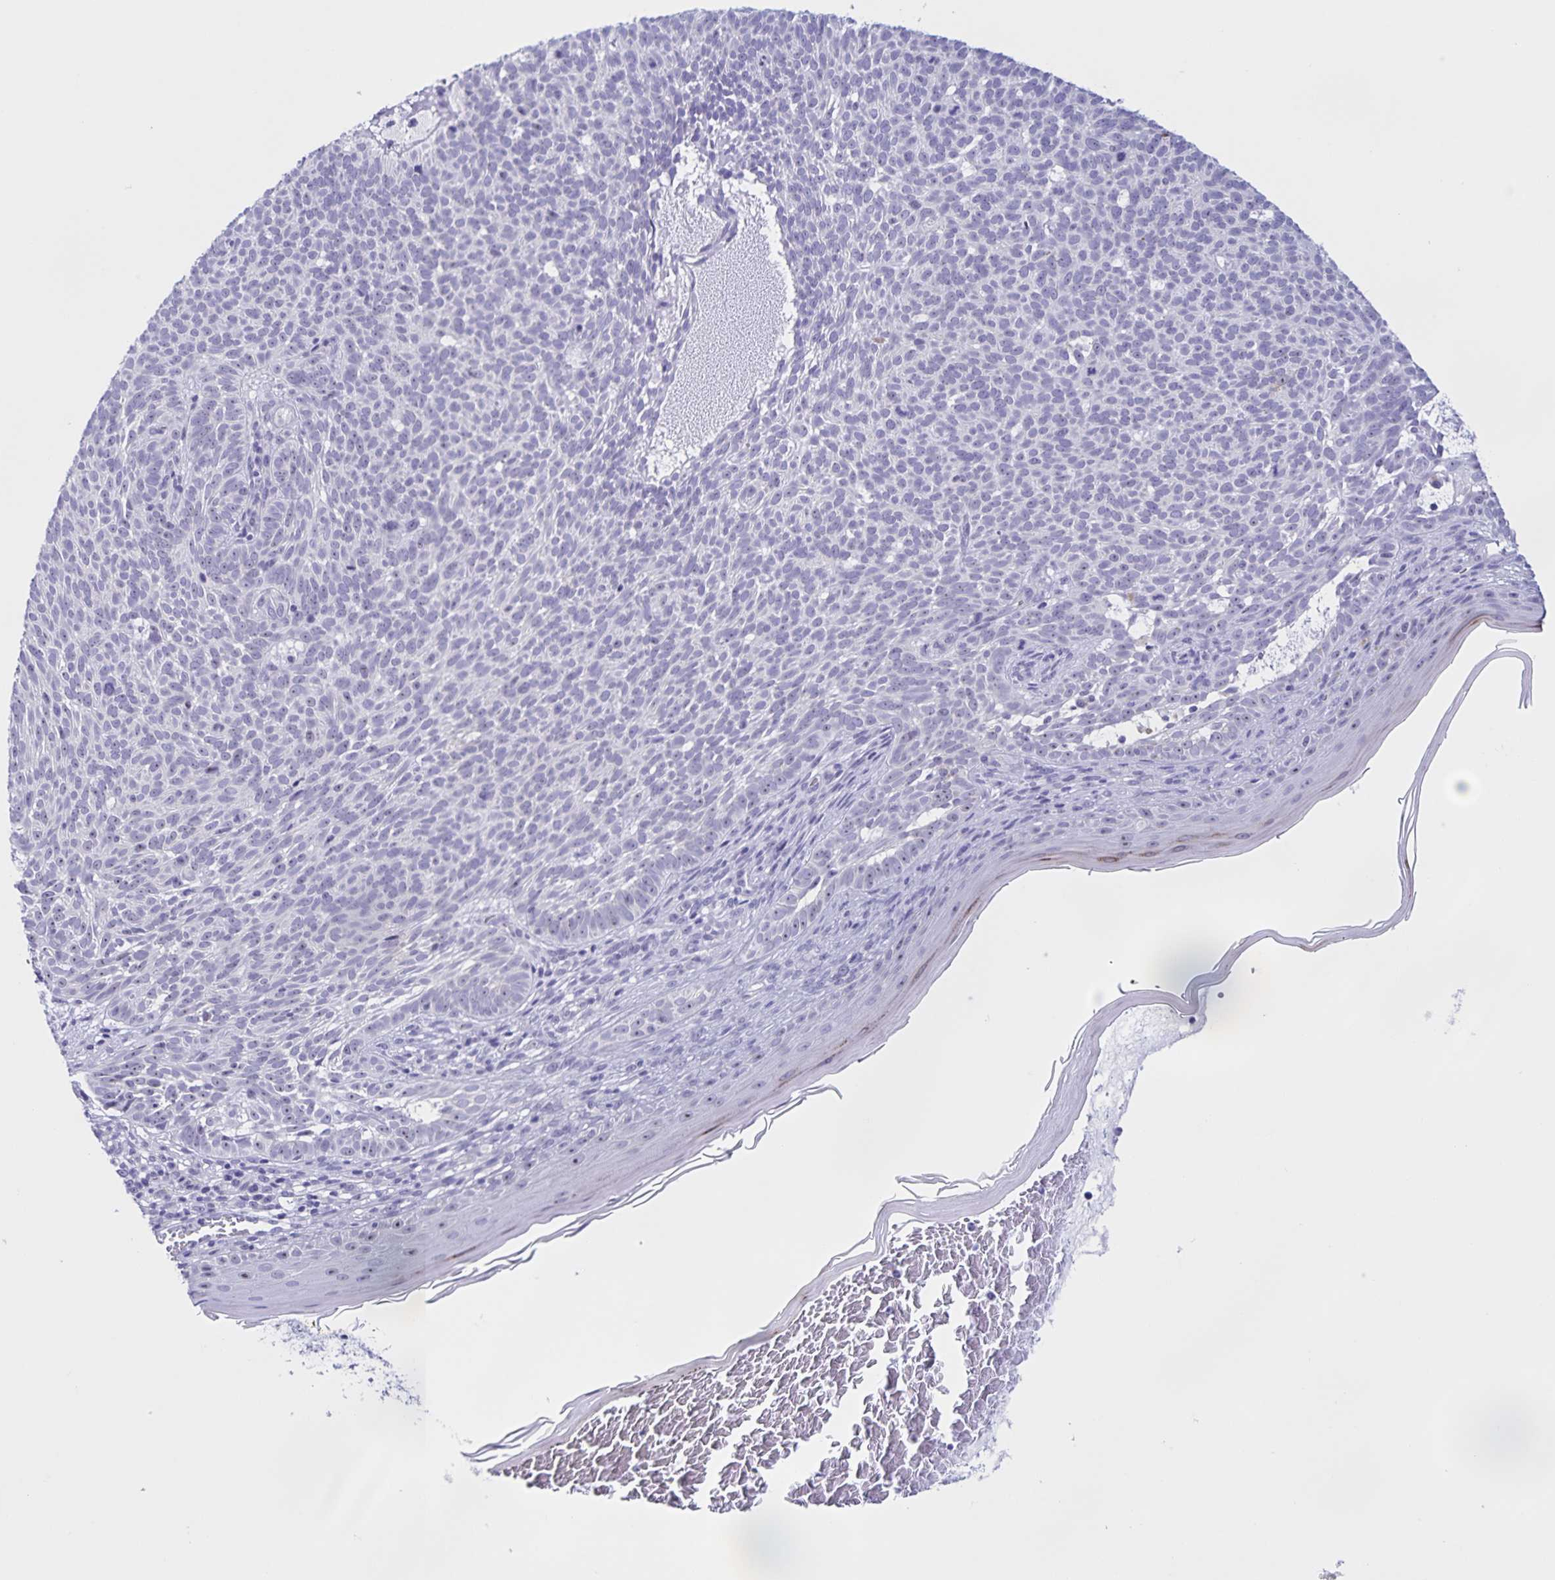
{"staining": {"intensity": "negative", "quantity": "none", "location": "none"}, "tissue": "skin cancer", "cell_type": "Tumor cells", "image_type": "cancer", "snomed": [{"axis": "morphology", "description": "Basal cell carcinoma"}, {"axis": "topography", "description": "Skin"}], "caption": "DAB immunohistochemical staining of human skin cancer (basal cell carcinoma) reveals no significant positivity in tumor cells.", "gene": "FAM170A", "patient": {"sex": "male", "age": 78}}